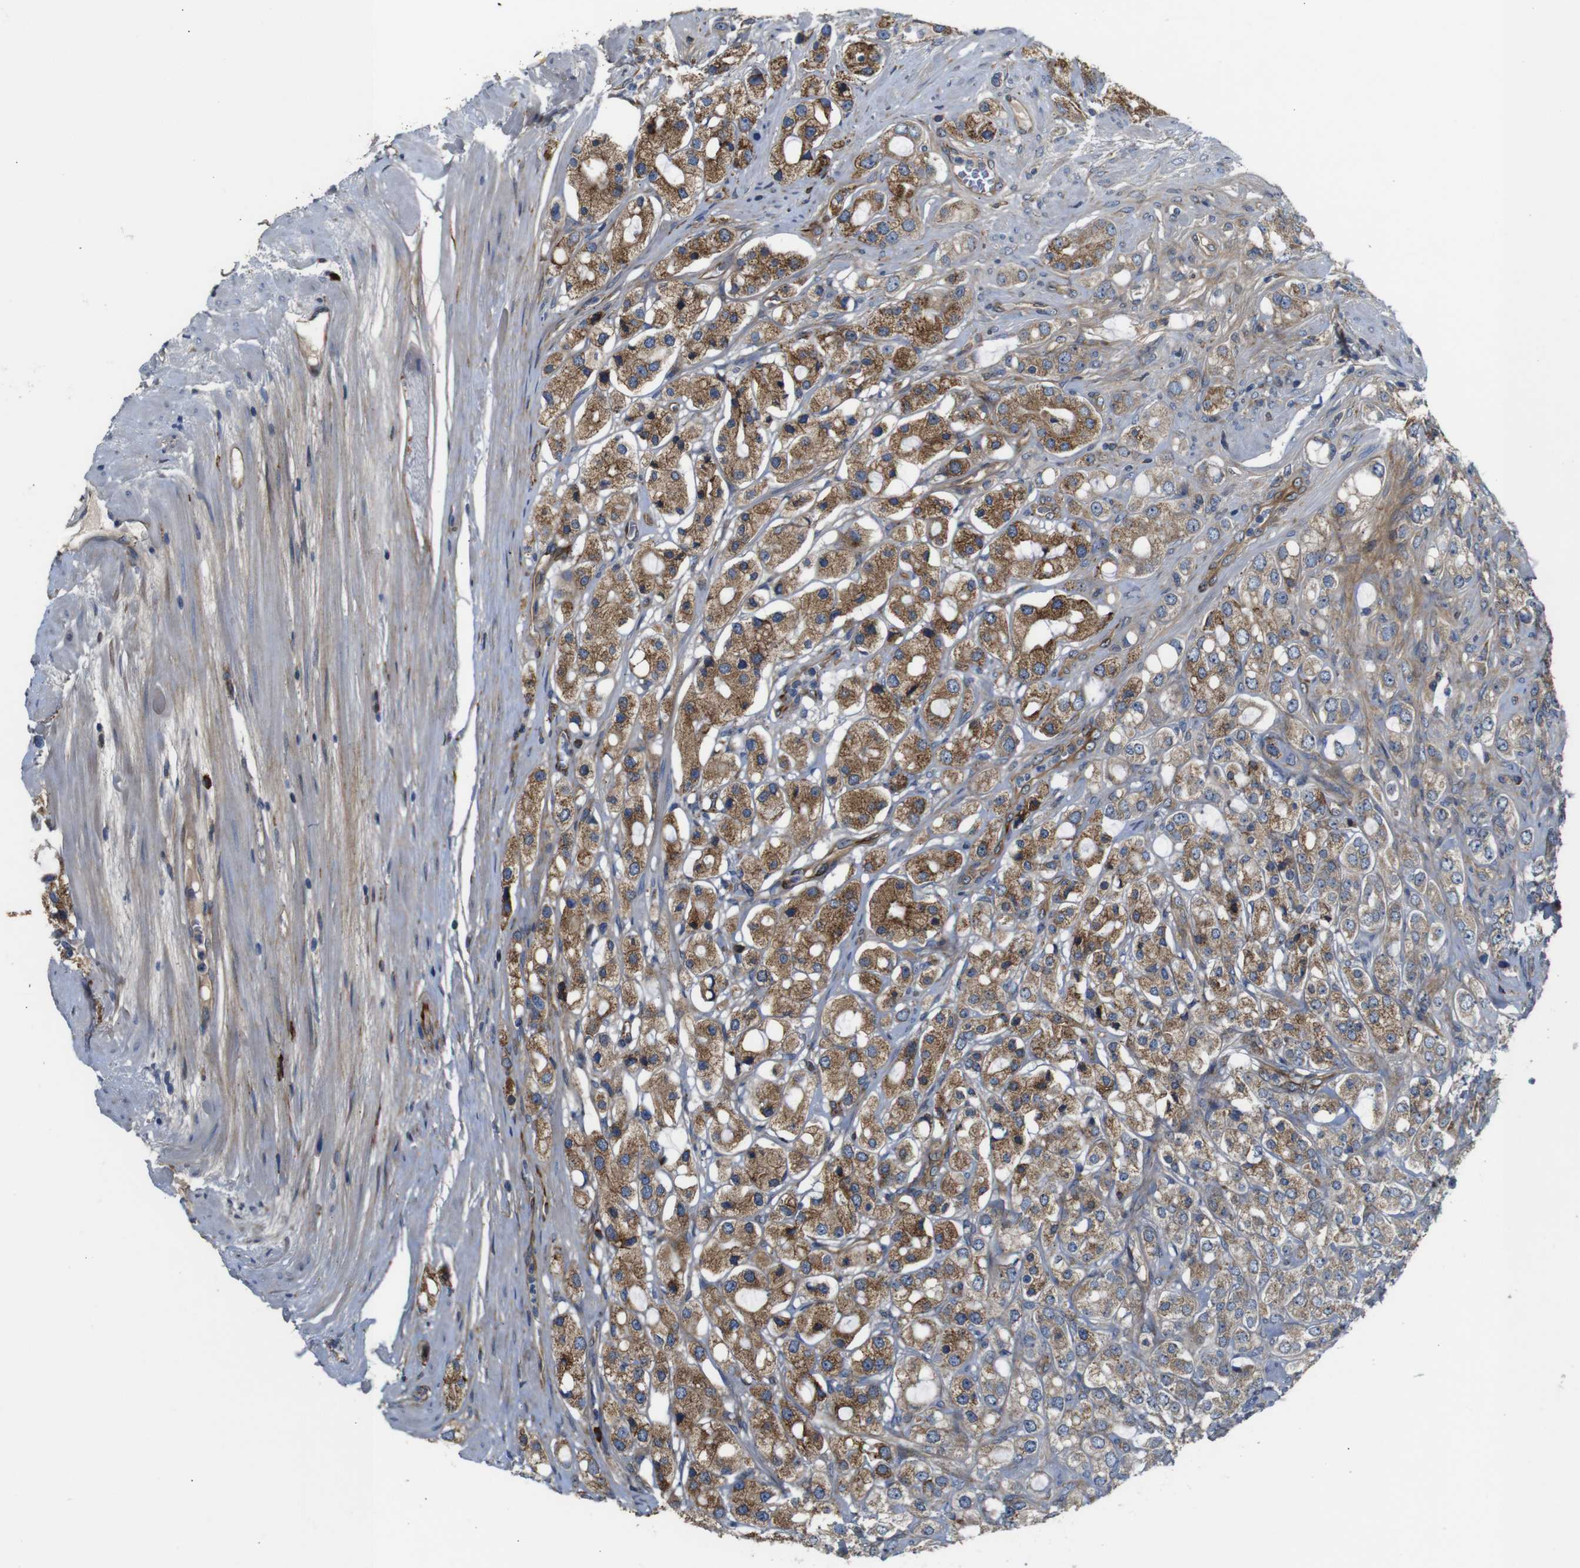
{"staining": {"intensity": "moderate", "quantity": ">75%", "location": "cytoplasmic/membranous"}, "tissue": "prostate cancer", "cell_type": "Tumor cells", "image_type": "cancer", "snomed": [{"axis": "morphology", "description": "Adenocarcinoma, High grade"}, {"axis": "topography", "description": "Prostate"}], "caption": "DAB immunohistochemical staining of human prostate cancer demonstrates moderate cytoplasmic/membranous protein staining in approximately >75% of tumor cells.", "gene": "UBE2G2", "patient": {"sex": "male", "age": 65}}